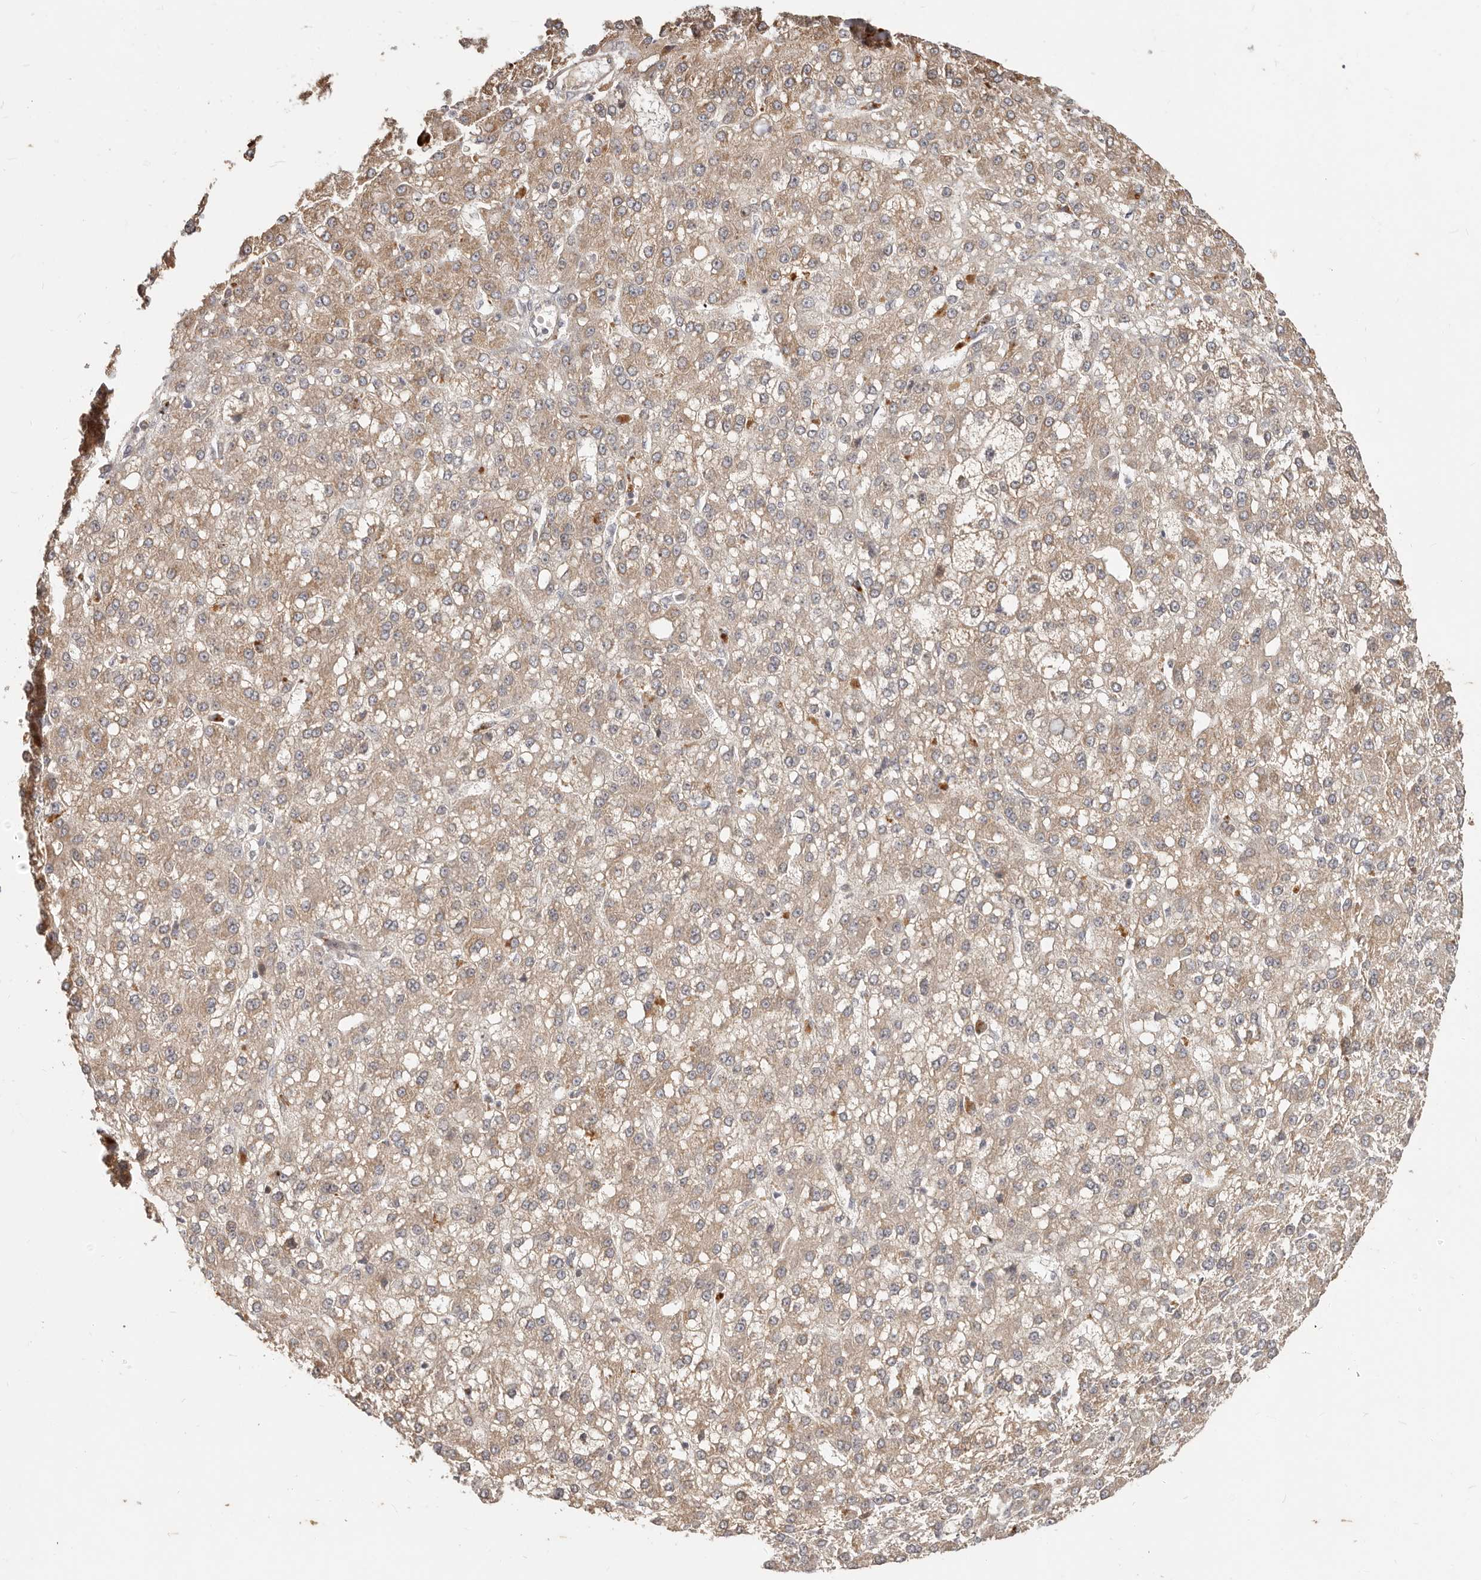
{"staining": {"intensity": "weak", "quantity": ">75%", "location": "cytoplasmic/membranous"}, "tissue": "liver cancer", "cell_type": "Tumor cells", "image_type": "cancer", "snomed": [{"axis": "morphology", "description": "Carcinoma, Hepatocellular, NOS"}, {"axis": "topography", "description": "Liver"}], "caption": "Protein expression analysis of human liver cancer (hepatocellular carcinoma) reveals weak cytoplasmic/membranous expression in about >75% of tumor cells.", "gene": "MTFR2", "patient": {"sex": "male", "age": 67}}